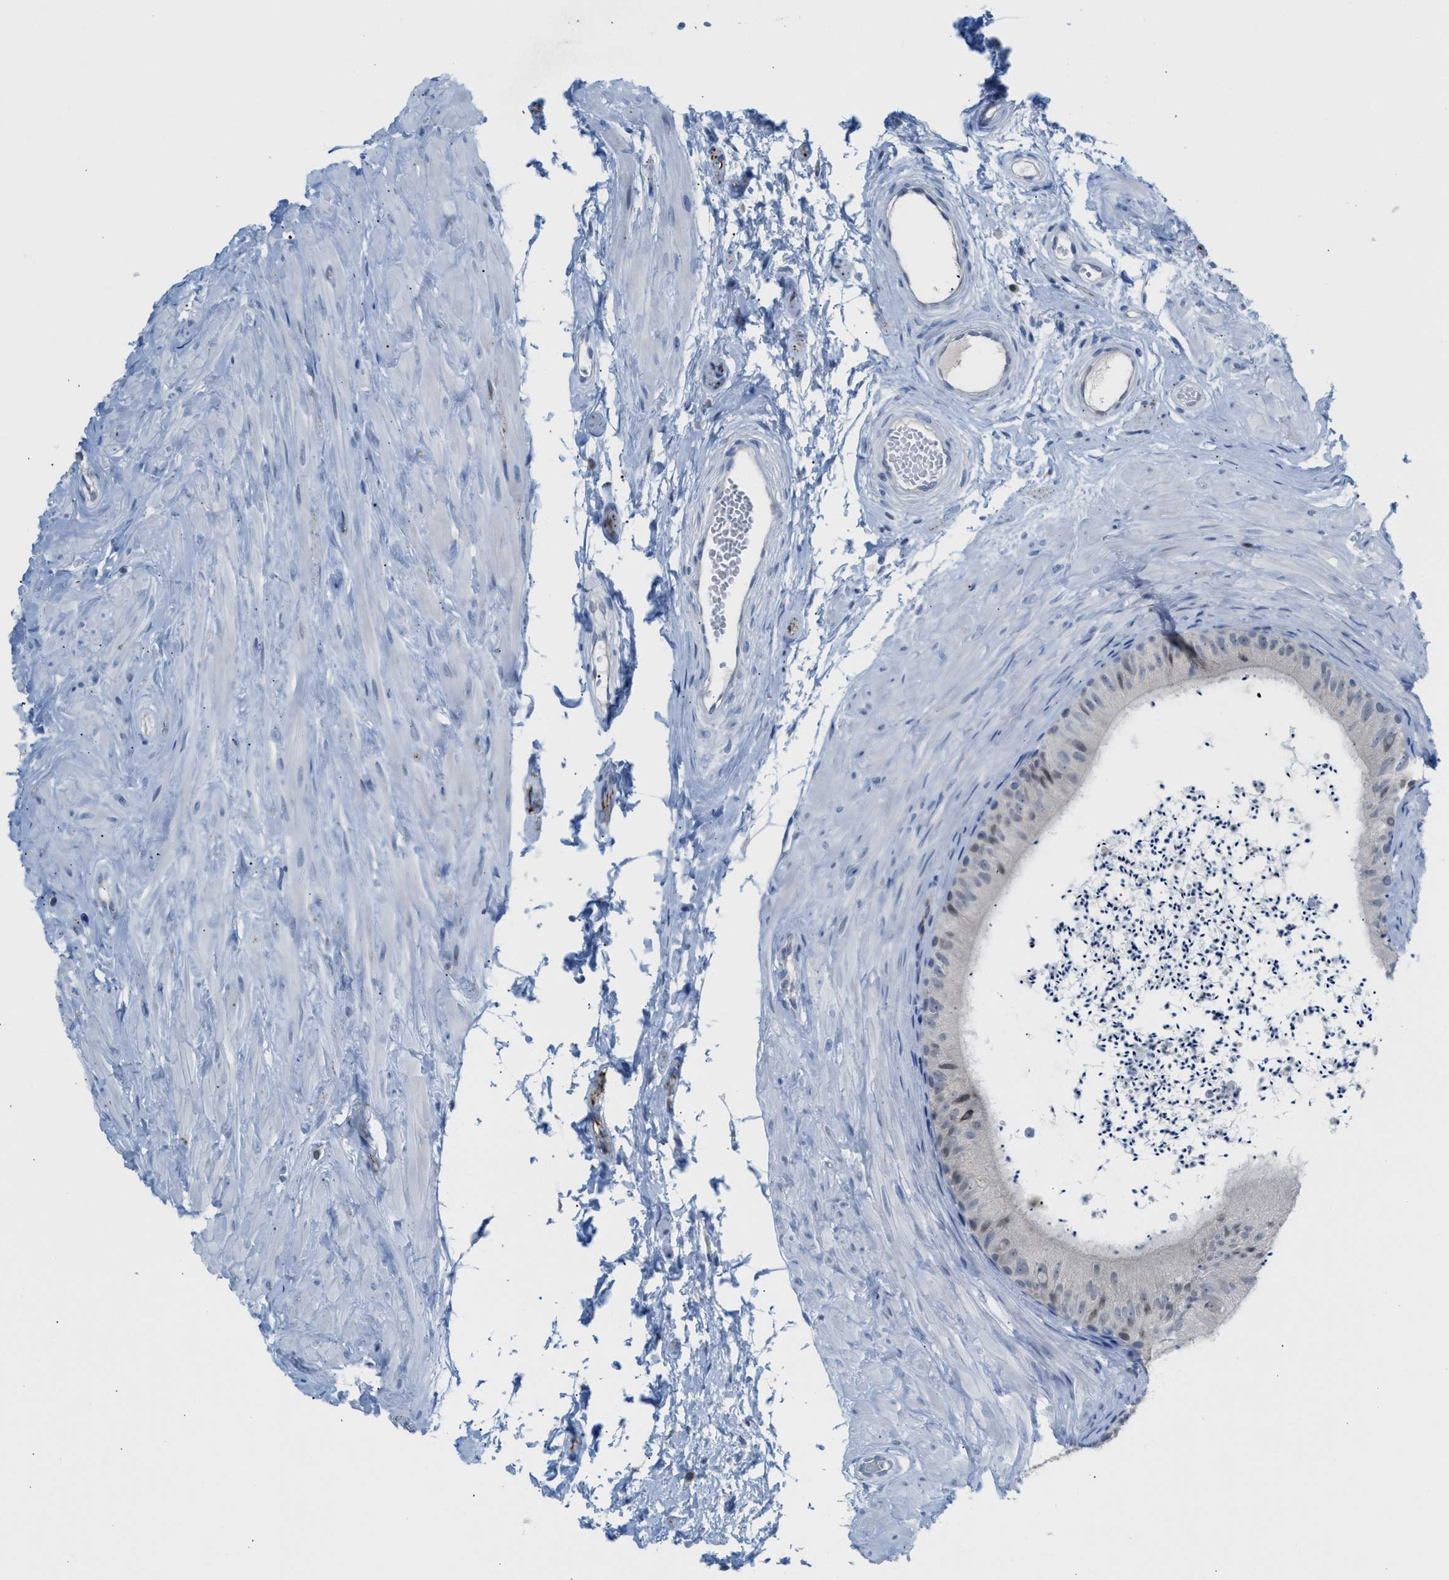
{"staining": {"intensity": "weak", "quantity": "<25%", "location": "cytoplasmic/membranous"}, "tissue": "epididymis", "cell_type": "Glandular cells", "image_type": "normal", "snomed": [{"axis": "morphology", "description": "Normal tissue, NOS"}, {"axis": "topography", "description": "Epididymis"}], "caption": "This is a micrograph of immunohistochemistry staining of normal epididymis, which shows no staining in glandular cells. (DAB (3,3'-diaminobenzidine) IHC with hematoxylin counter stain).", "gene": "PPM1D", "patient": {"sex": "male", "age": 56}}